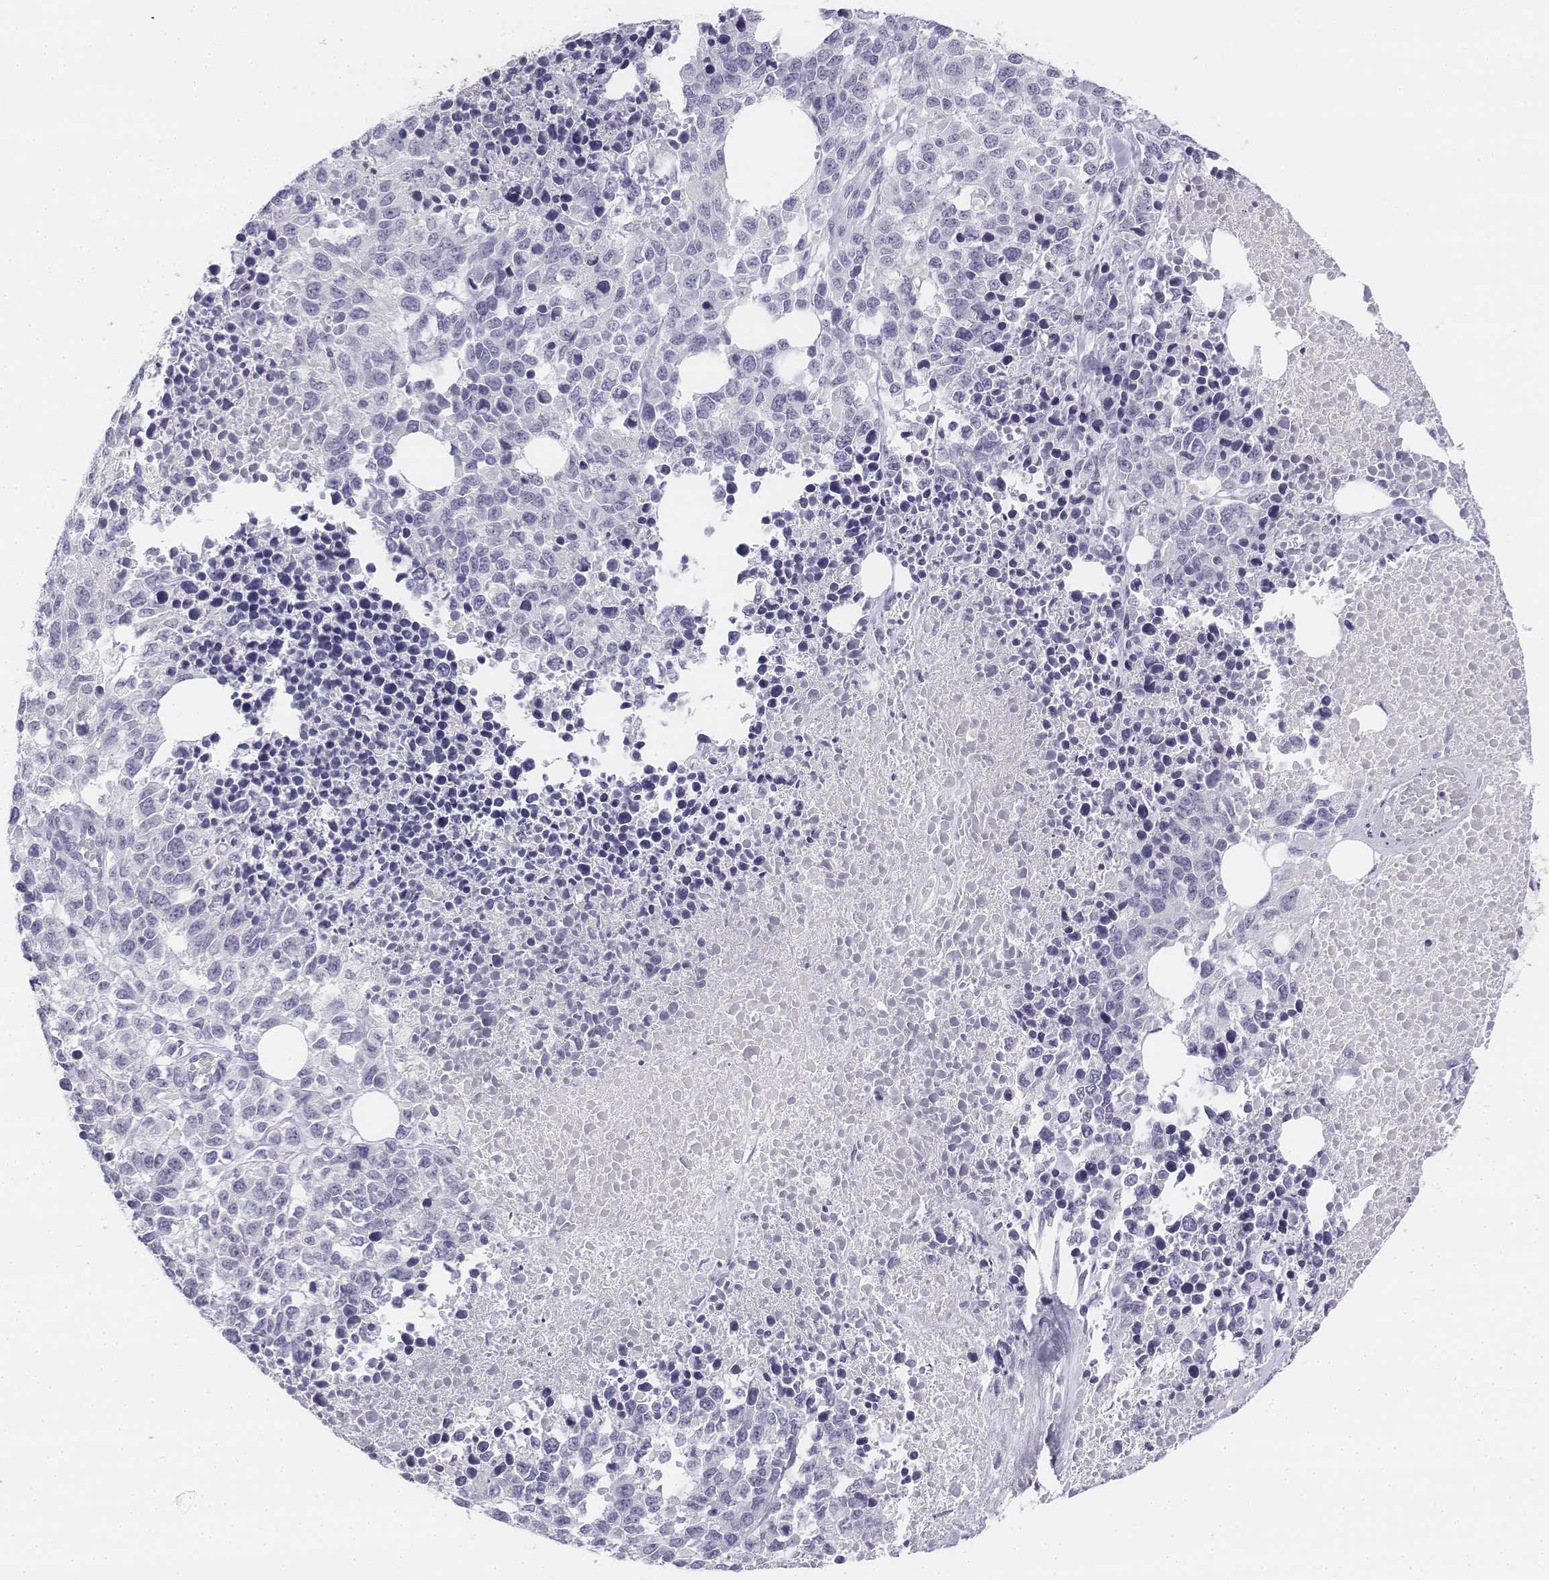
{"staining": {"intensity": "negative", "quantity": "none", "location": "none"}, "tissue": "melanoma", "cell_type": "Tumor cells", "image_type": "cancer", "snomed": [{"axis": "morphology", "description": "Malignant melanoma, Metastatic site"}, {"axis": "topography", "description": "Skin"}], "caption": "The image shows no staining of tumor cells in melanoma.", "gene": "UCN2", "patient": {"sex": "male", "age": 84}}